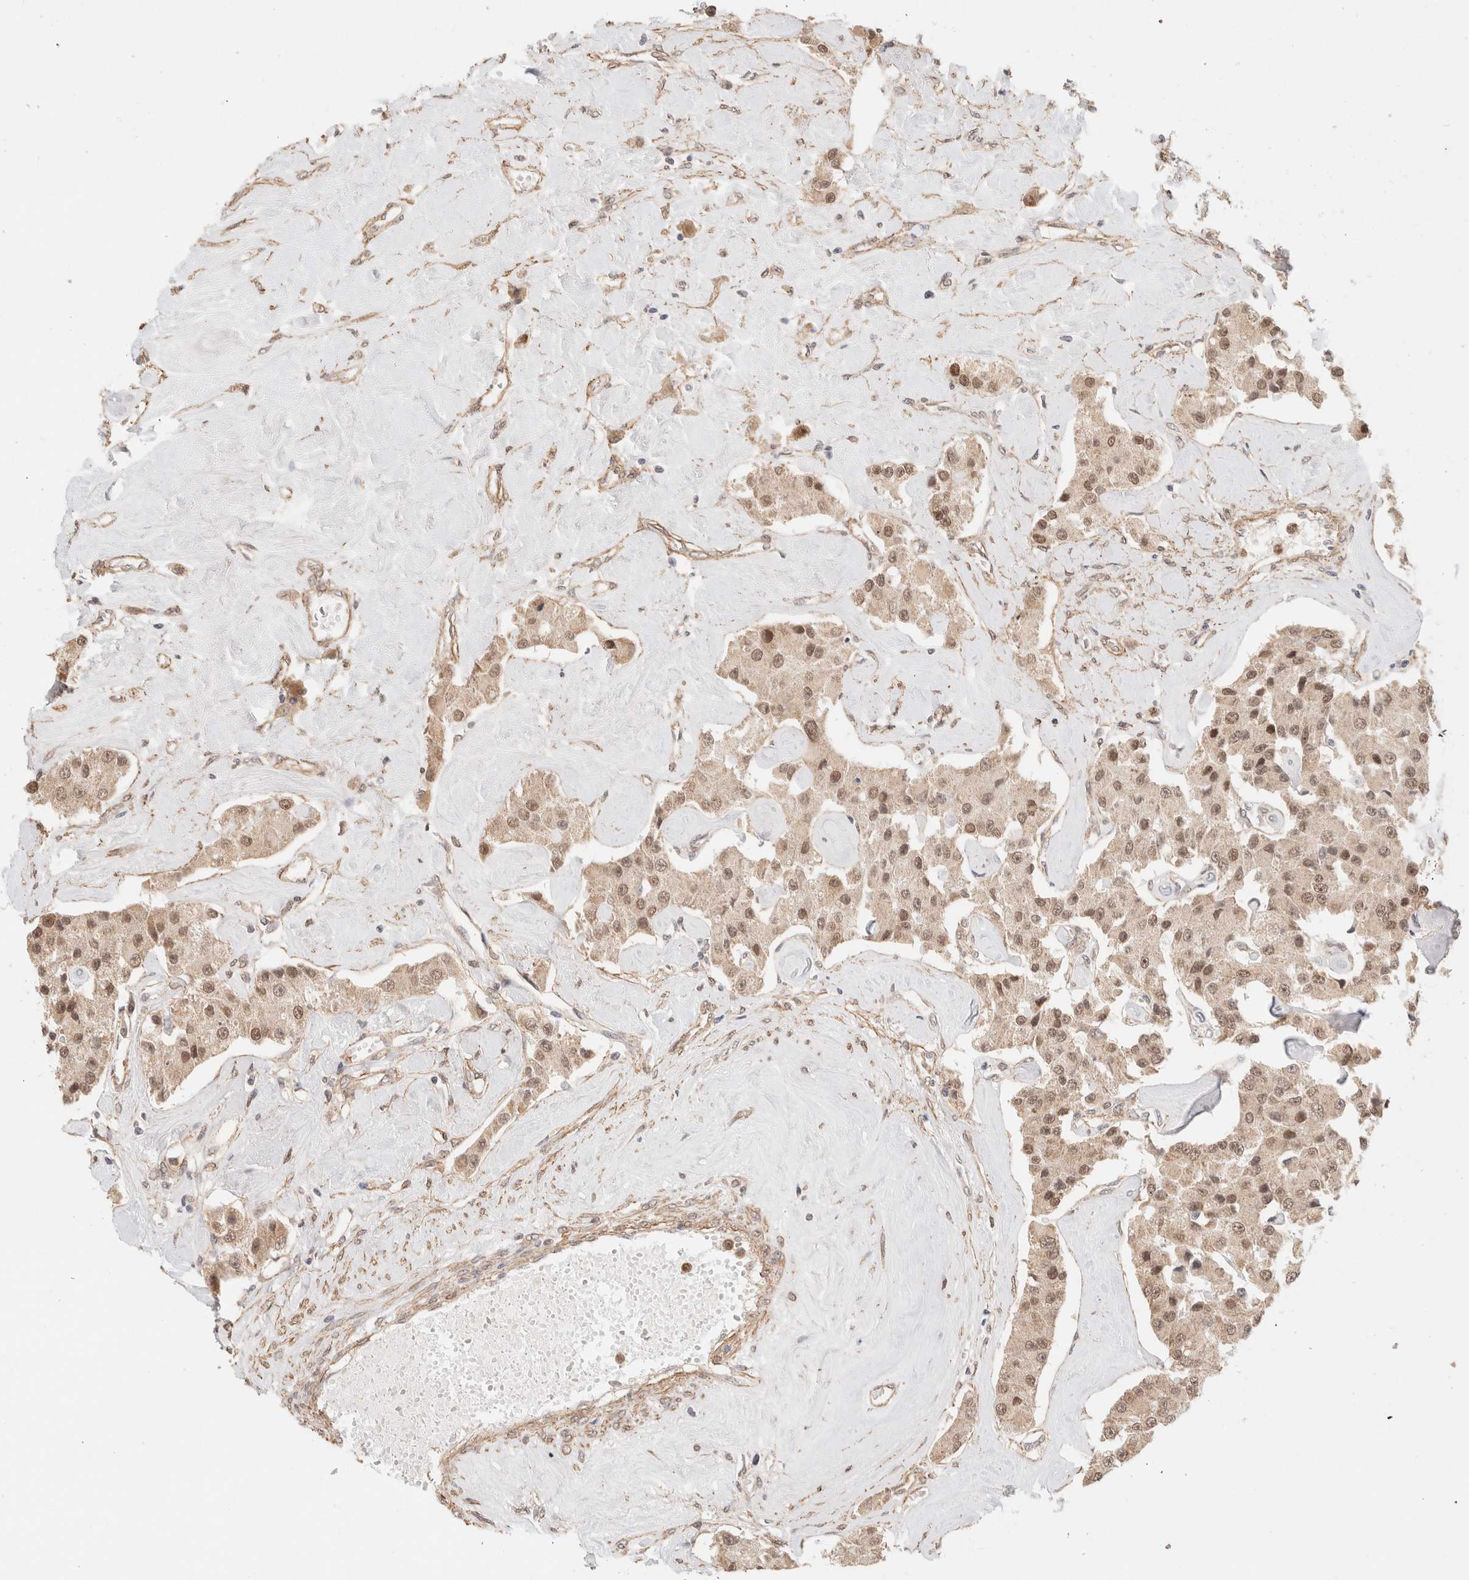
{"staining": {"intensity": "moderate", "quantity": ">75%", "location": "cytoplasmic/membranous,nuclear"}, "tissue": "carcinoid", "cell_type": "Tumor cells", "image_type": "cancer", "snomed": [{"axis": "morphology", "description": "Carcinoid, malignant, NOS"}, {"axis": "topography", "description": "Pancreas"}], "caption": "A brown stain labels moderate cytoplasmic/membranous and nuclear staining of a protein in carcinoid tumor cells. (Stains: DAB in brown, nuclei in blue, Microscopy: brightfield microscopy at high magnification).", "gene": "BRPF3", "patient": {"sex": "male", "age": 41}}